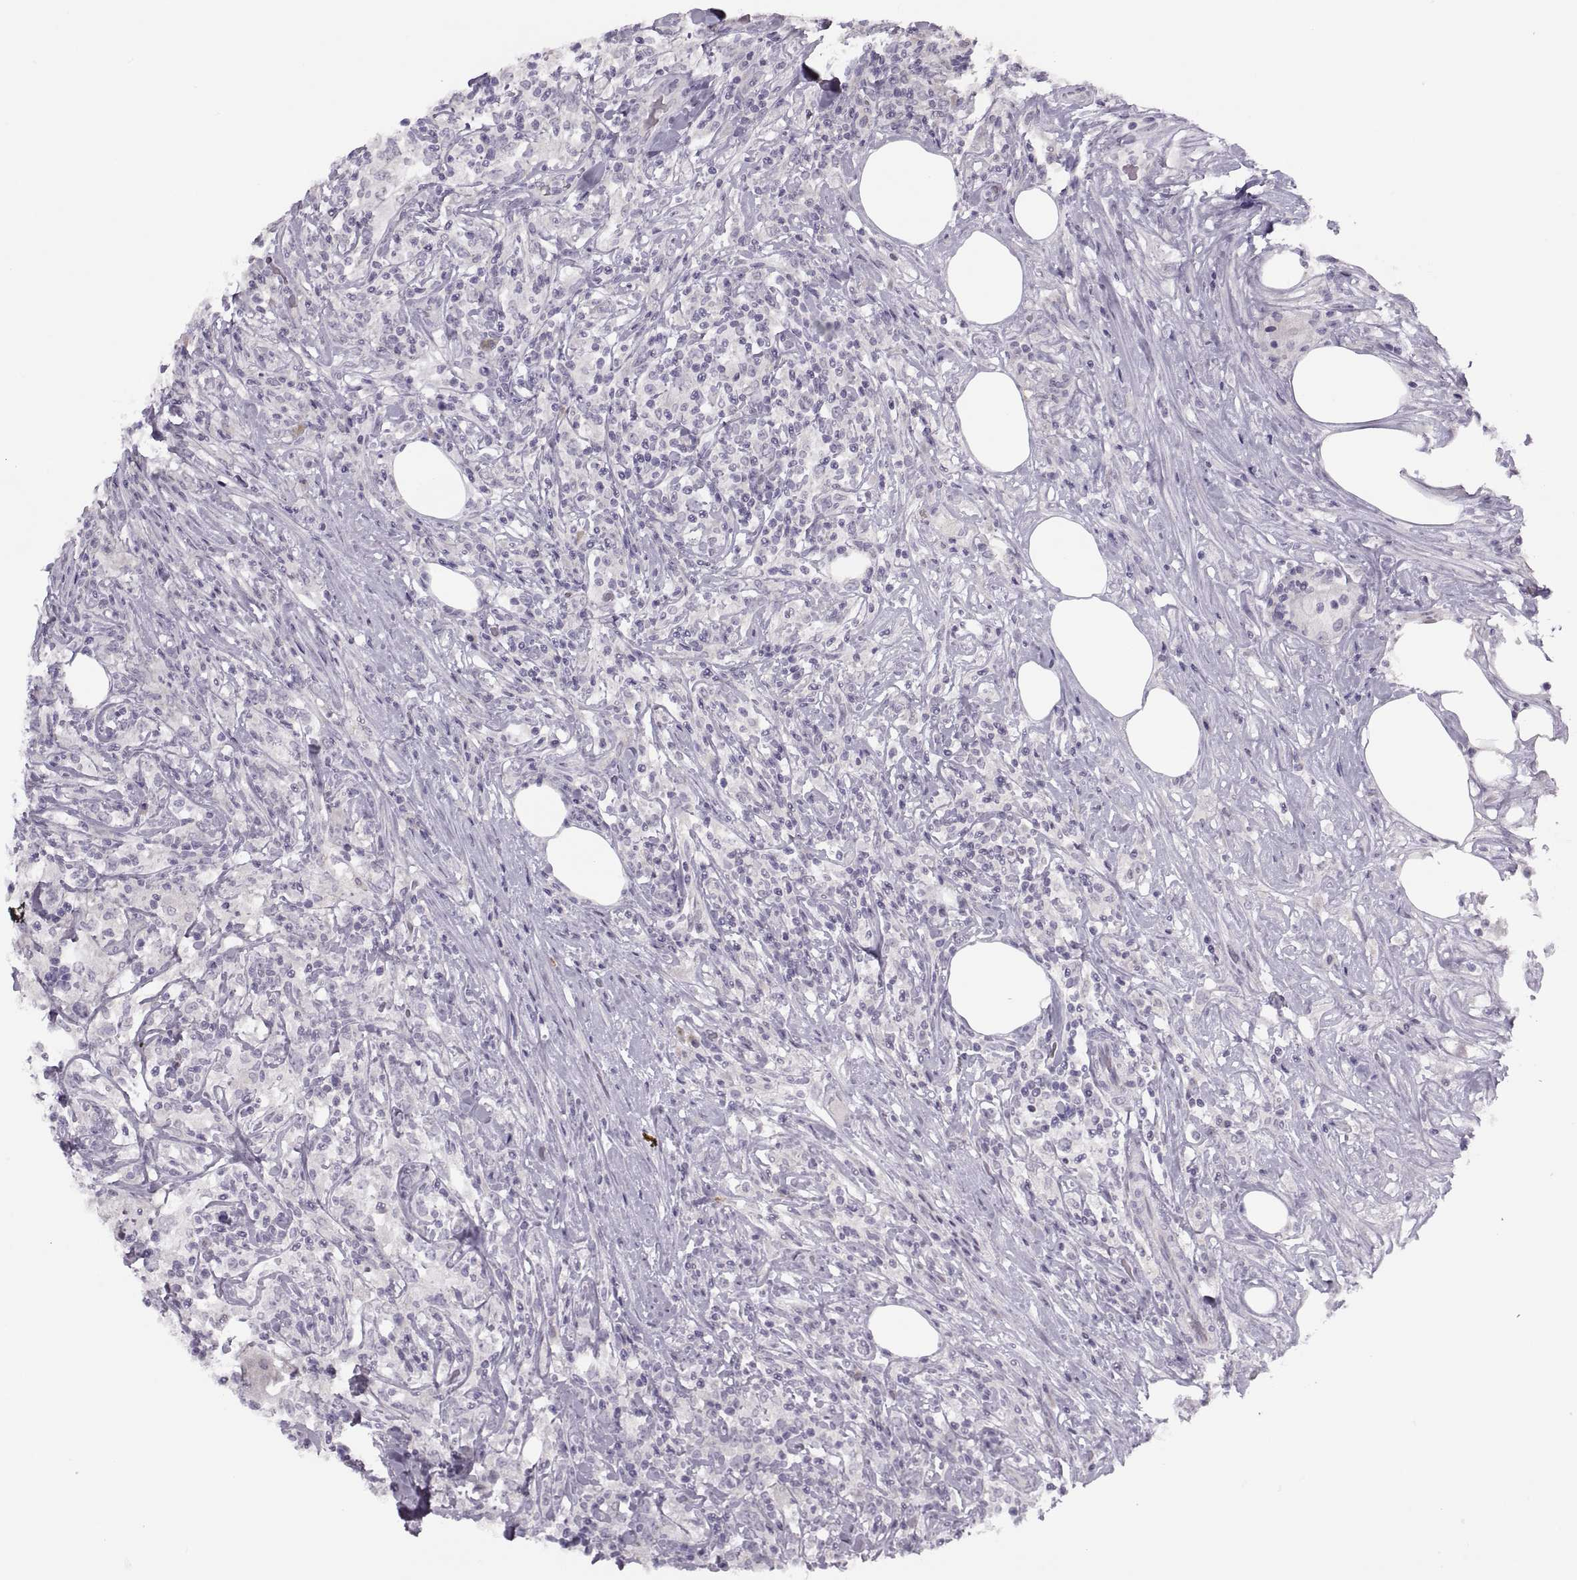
{"staining": {"intensity": "negative", "quantity": "none", "location": "none"}, "tissue": "lymphoma", "cell_type": "Tumor cells", "image_type": "cancer", "snomed": [{"axis": "morphology", "description": "Malignant lymphoma, non-Hodgkin's type, High grade"}, {"axis": "topography", "description": "Lymph node"}], "caption": "Tumor cells show no significant positivity in malignant lymphoma, non-Hodgkin's type (high-grade).", "gene": "H2AP", "patient": {"sex": "female", "age": 84}}